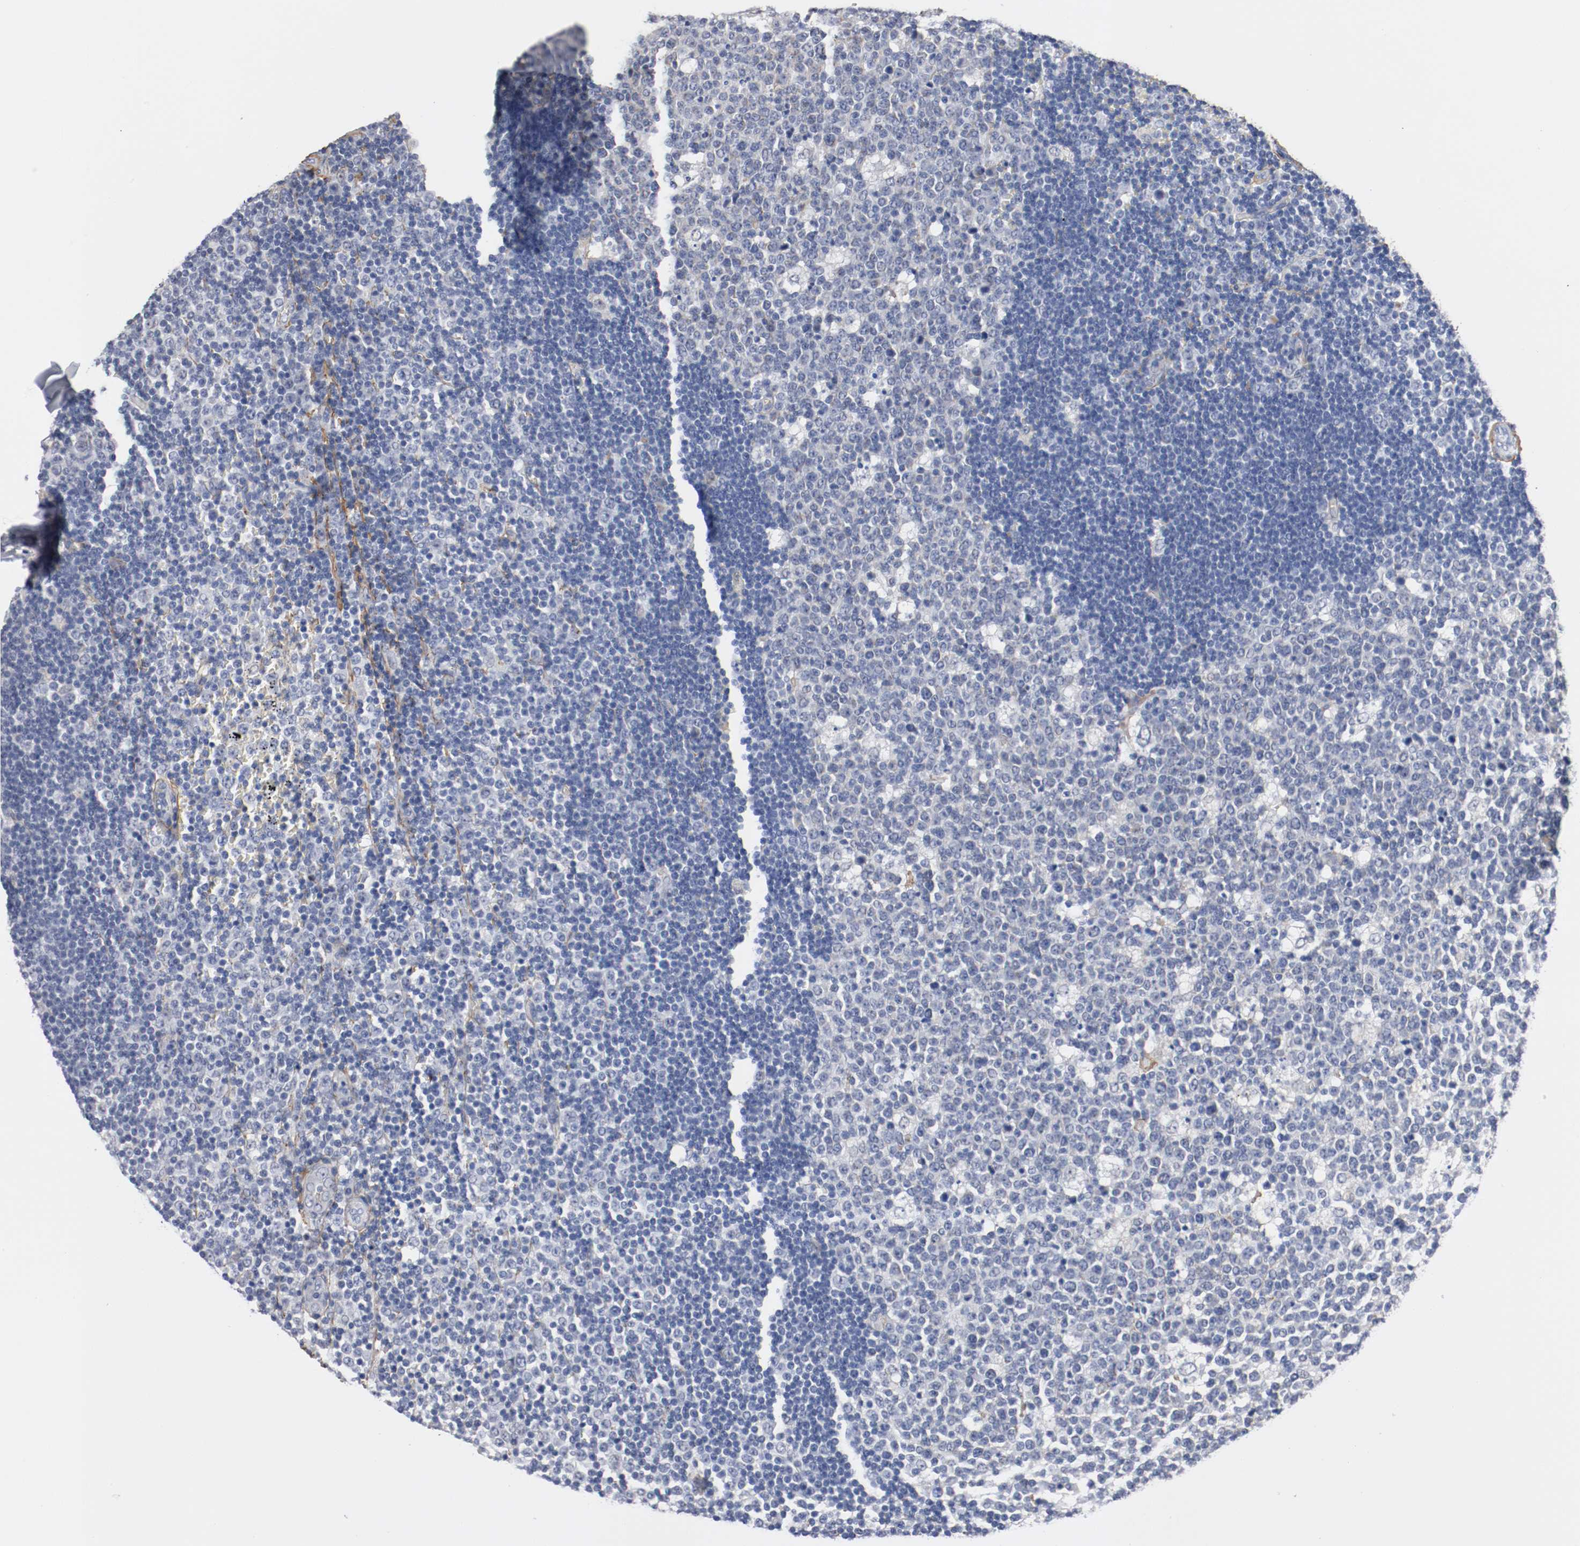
{"staining": {"intensity": "negative", "quantity": "none", "location": "none"}, "tissue": "lymph node", "cell_type": "Germinal center cells", "image_type": "normal", "snomed": [{"axis": "morphology", "description": "Normal tissue, NOS"}, {"axis": "topography", "description": "Lymph node"}, {"axis": "topography", "description": "Salivary gland"}], "caption": "Protein analysis of normal lymph node displays no significant staining in germinal center cells.", "gene": "TNC", "patient": {"sex": "male", "age": 8}}